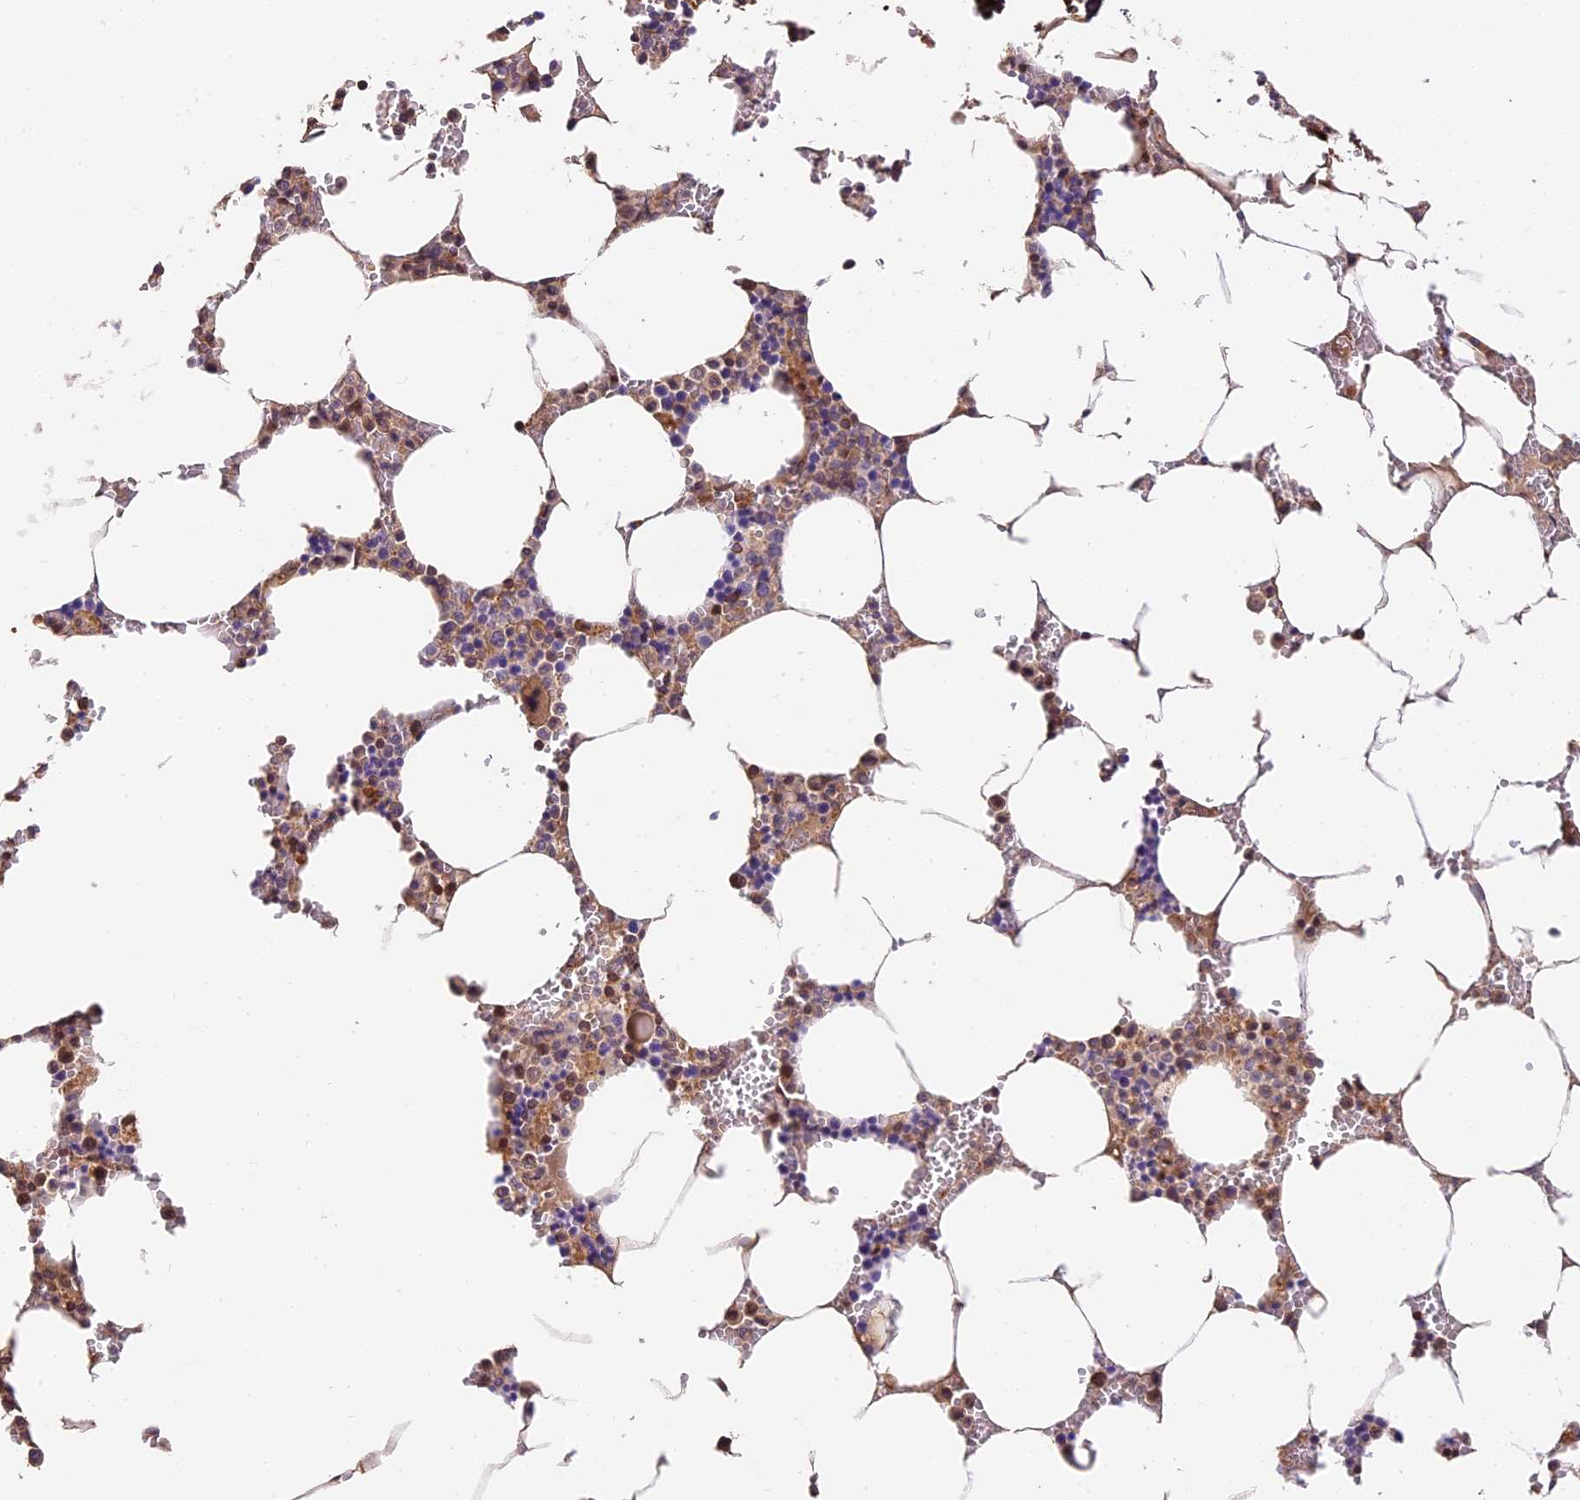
{"staining": {"intensity": "moderate", "quantity": "<25%", "location": "cytoplasmic/membranous"}, "tissue": "bone marrow", "cell_type": "Hematopoietic cells", "image_type": "normal", "snomed": [{"axis": "morphology", "description": "Normal tissue, NOS"}, {"axis": "topography", "description": "Bone marrow"}], "caption": "Brown immunohistochemical staining in unremarkable bone marrow demonstrates moderate cytoplasmic/membranous positivity in about <25% of hematopoietic cells. Ihc stains the protein in brown and the nuclei are stained blue.", "gene": "ARHGAP17", "patient": {"sex": "male", "age": 70}}